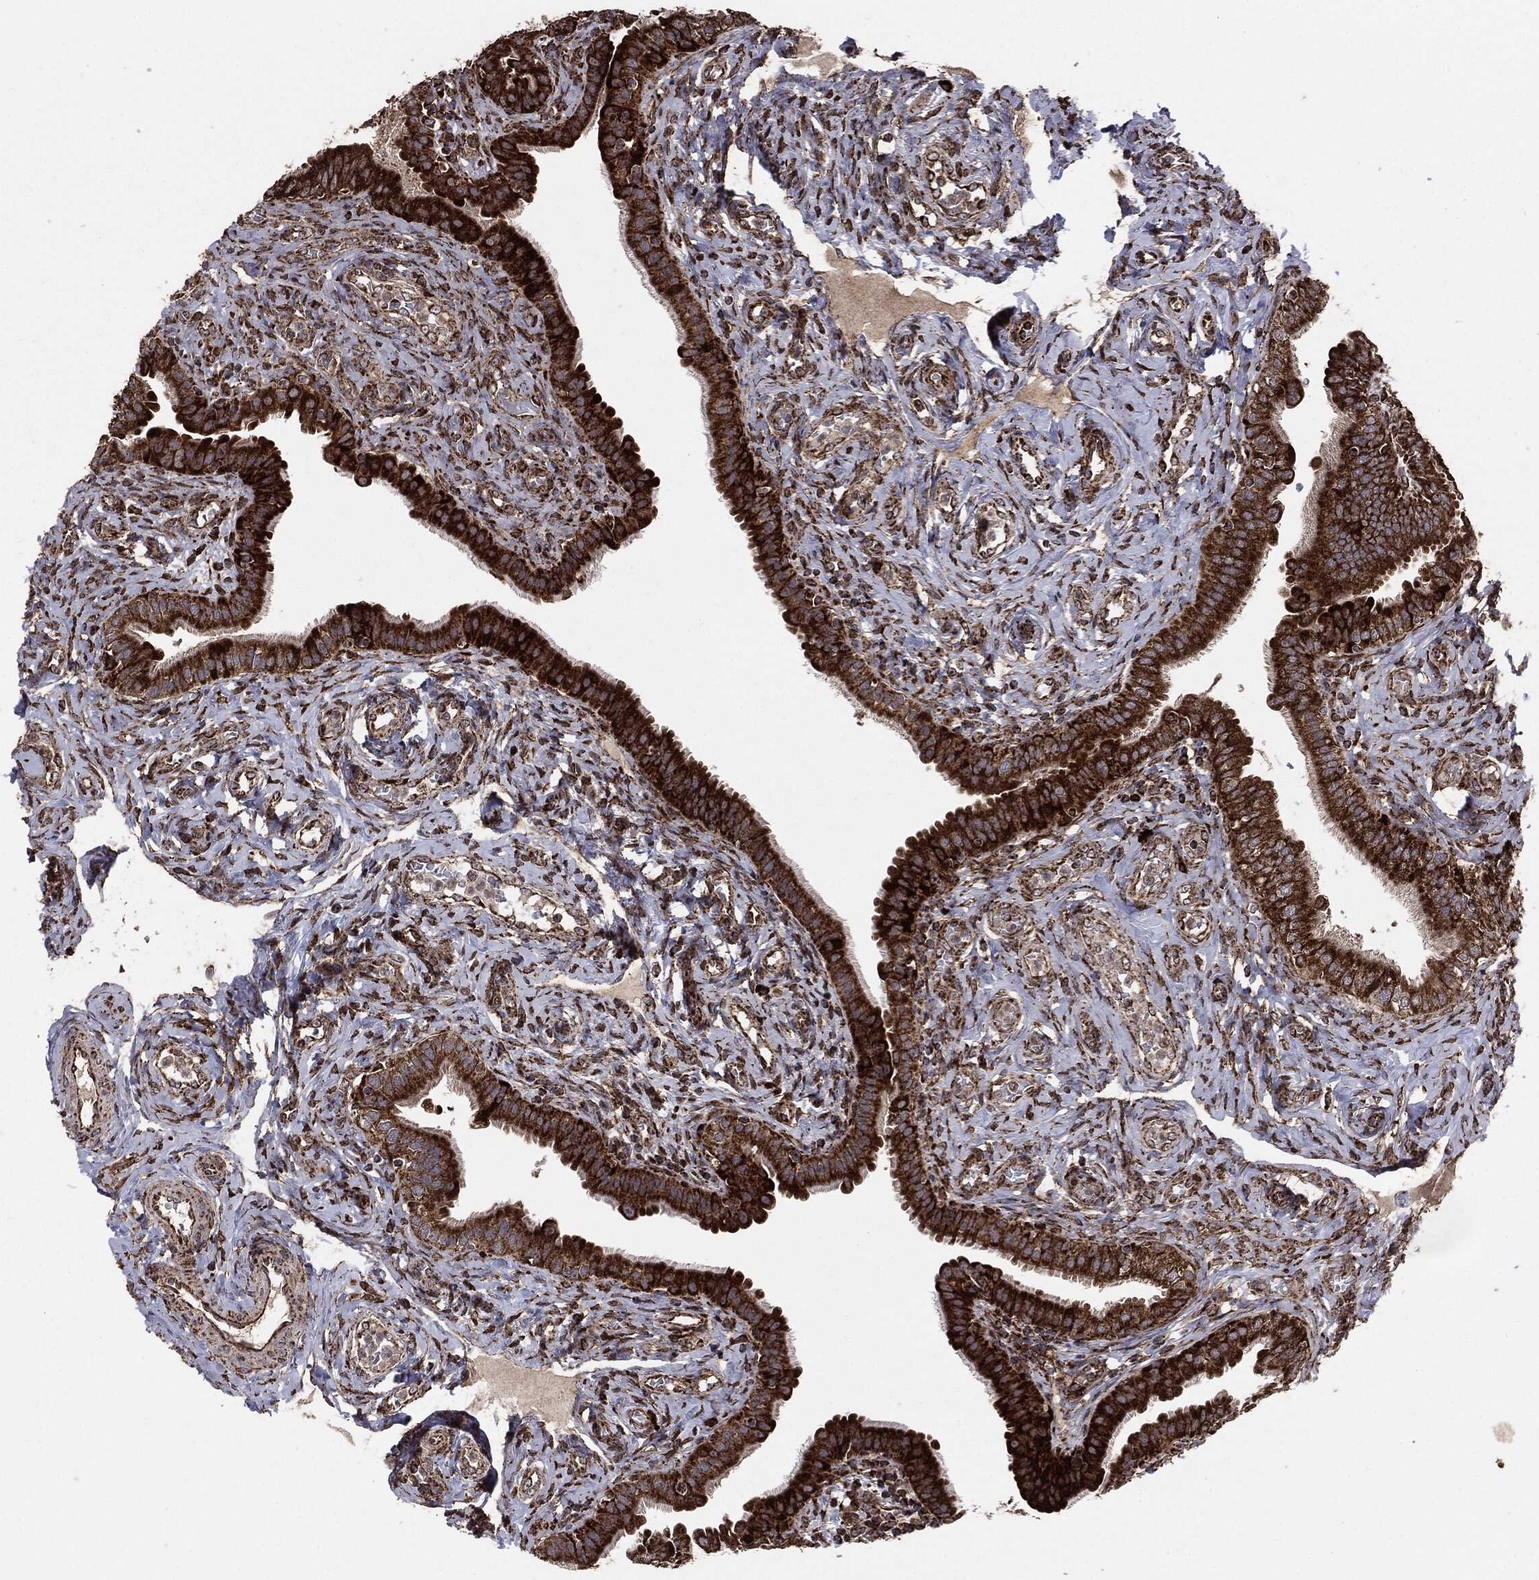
{"staining": {"intensity": "strong", "quantity": ">75%", "location": "cytoplasmic/membranous"}, "tissue": "fallopian tube", "cell_type": "Glandular cells", "image_type": "normal", "snomed": [{"axis": "morphology", "description": "Normal tissue, NOS"}, {"axis": "topography", "description": "Fallopian tube"}], "caption": "Immunohistochemical staining of benign human fallopian tube reveals >75% levels of strong cytoplasmic/membranous protein staining in about >75% of glandular cells. (Brightfield microscopy of DAB IHC at high magnification).", "gene": "MAP2K1", "patient": {"sex": "female", "age": 41}}